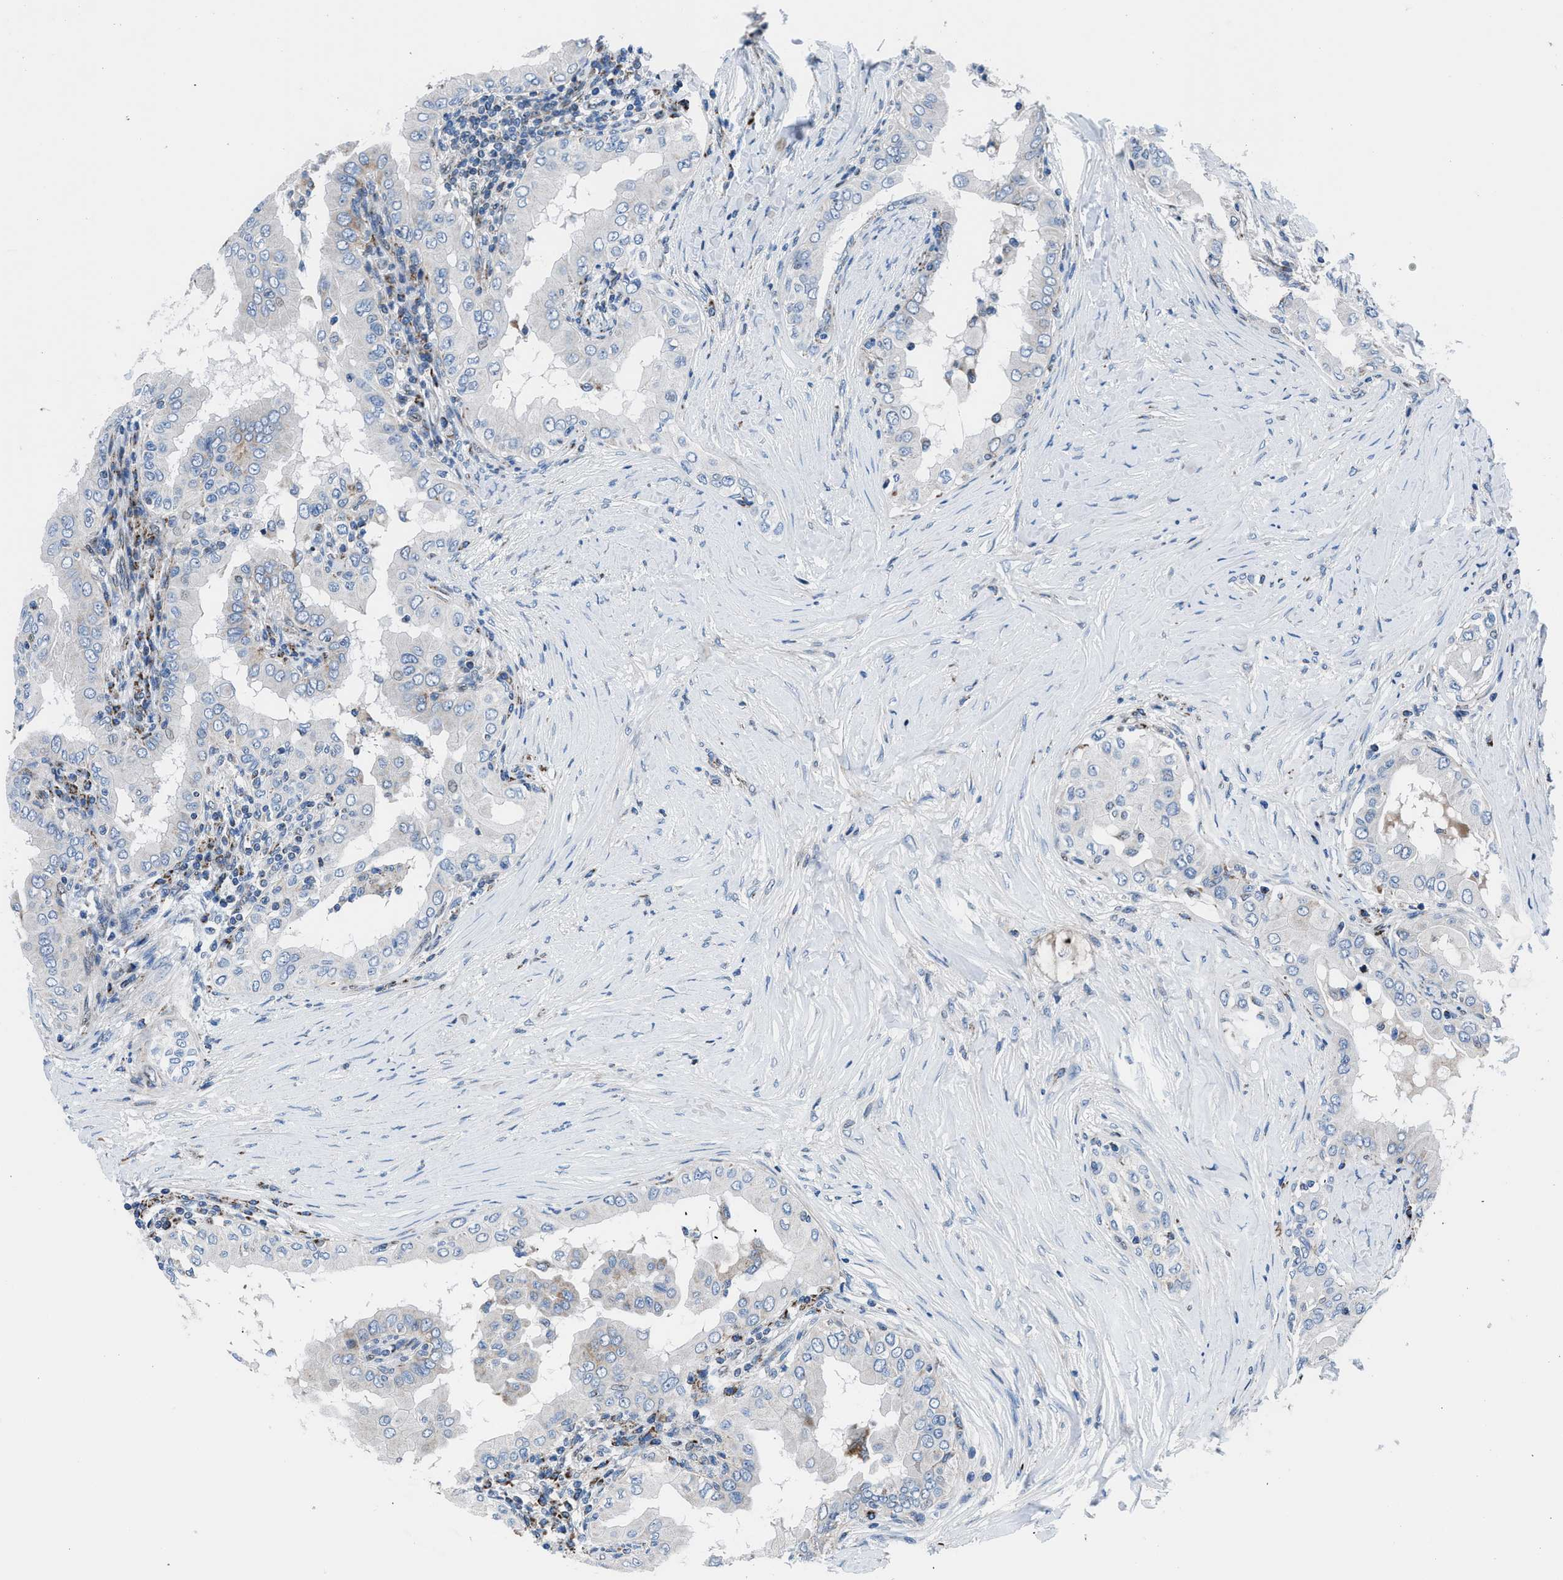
{"staining": {"intensity": "weak", "quantity": "<25%", "location": "cytoplasmic/membranous"}, "tissue": "thyroid cancer", "cell_type": "Tumor cells", "image_type": "cancer", "snomed": [{"axis": "morphology", "description": "Papillary adenocarcinoma, NOS"}, {"axis": "topography", "description": "Thyroid gland"}], "caption": "The immunohistochemistry (IHC) image has no significant positivity in tumor cells of thyroid cancer tissue.", "gene": "LMO2", "patient": {"sex": "male", "age": 33}}